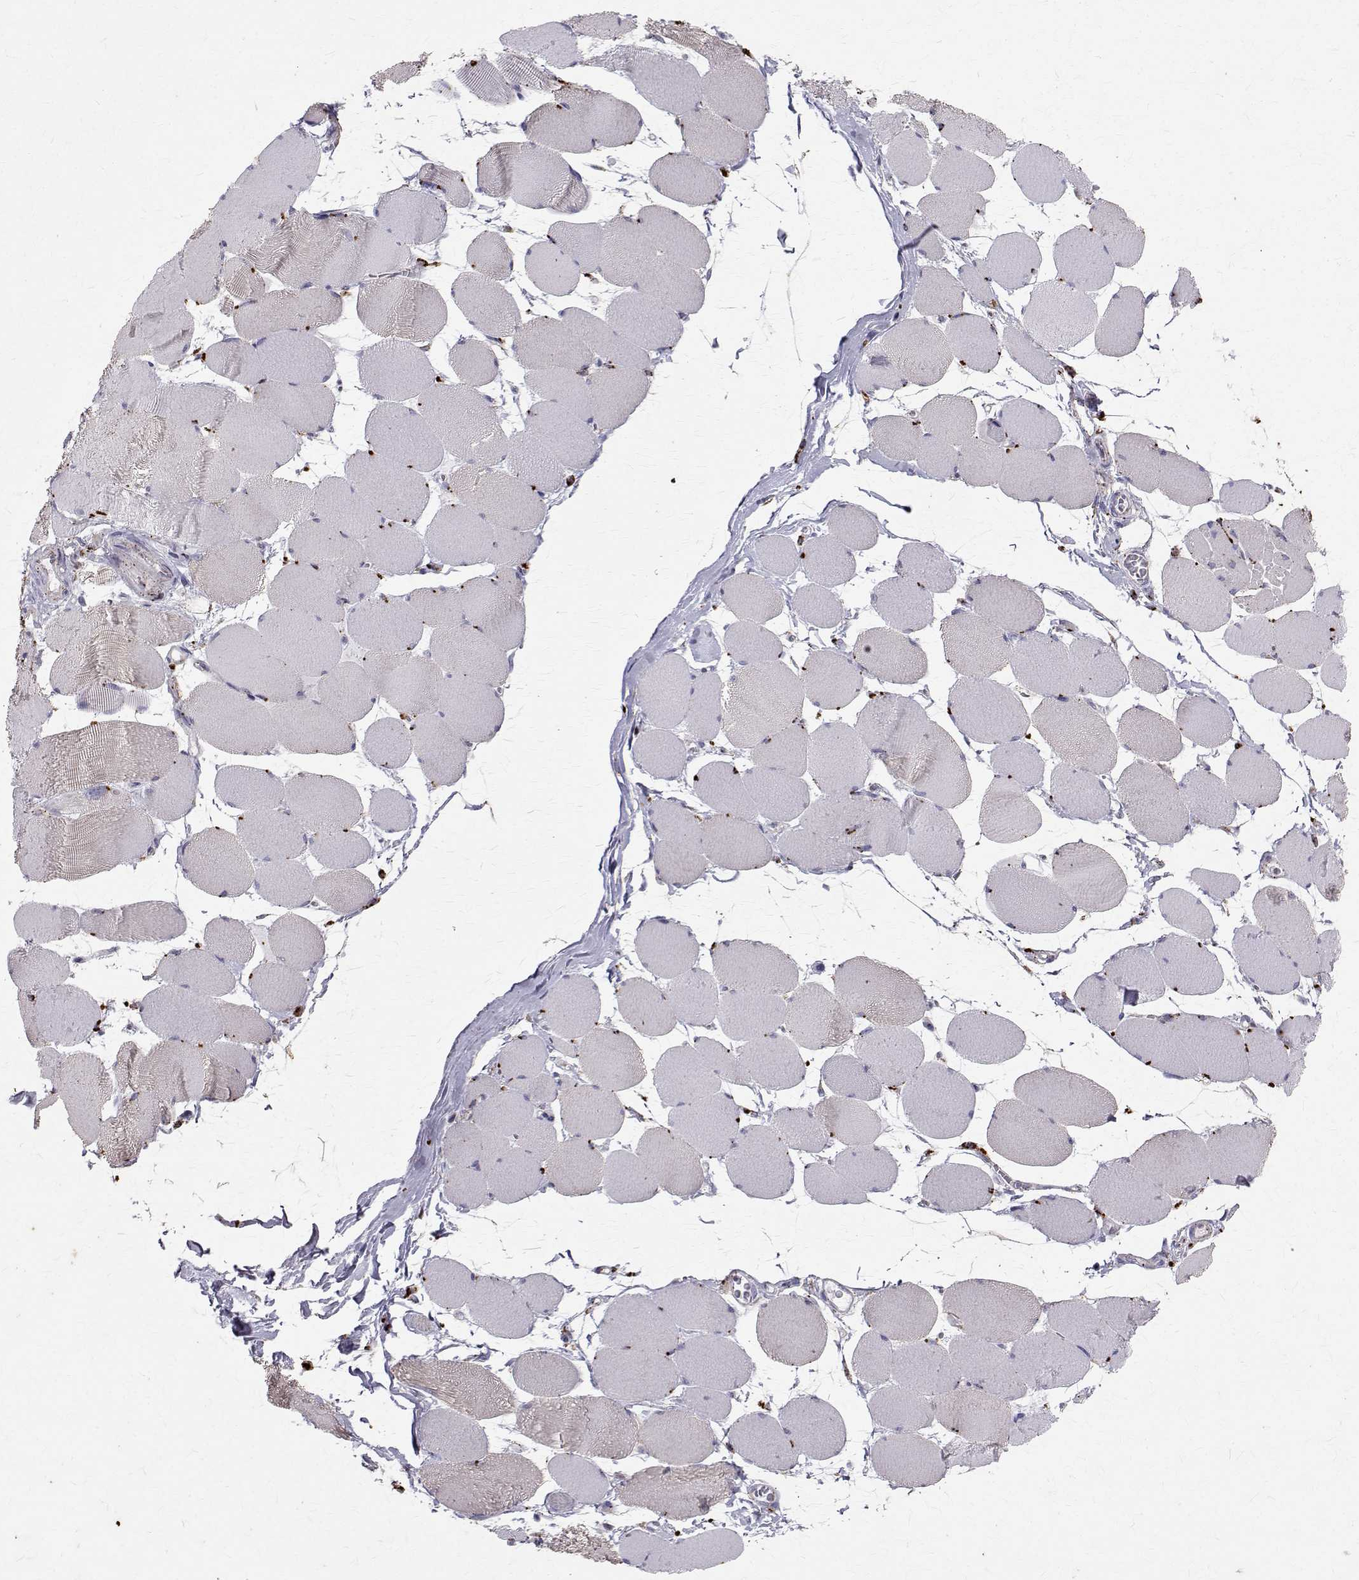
{"staining": {"intensity": "negative", "quantity": "none", "location": "none"}, "tissue": "skeletal muscle", "cell_type": "Myocytes", "image_type": "normal", "snomed": [{"axis": "morphology", "description": "Normal tissue, NOS"}, {"axis": "topography", "description": "Skeletal muscle"}], "caption": "Protein analysis of unremarkable skeletal muscle exhibits no significant positivity in myocytes.", "gene": "TPP1", "patient": {"sex": "female", "age": 75}}